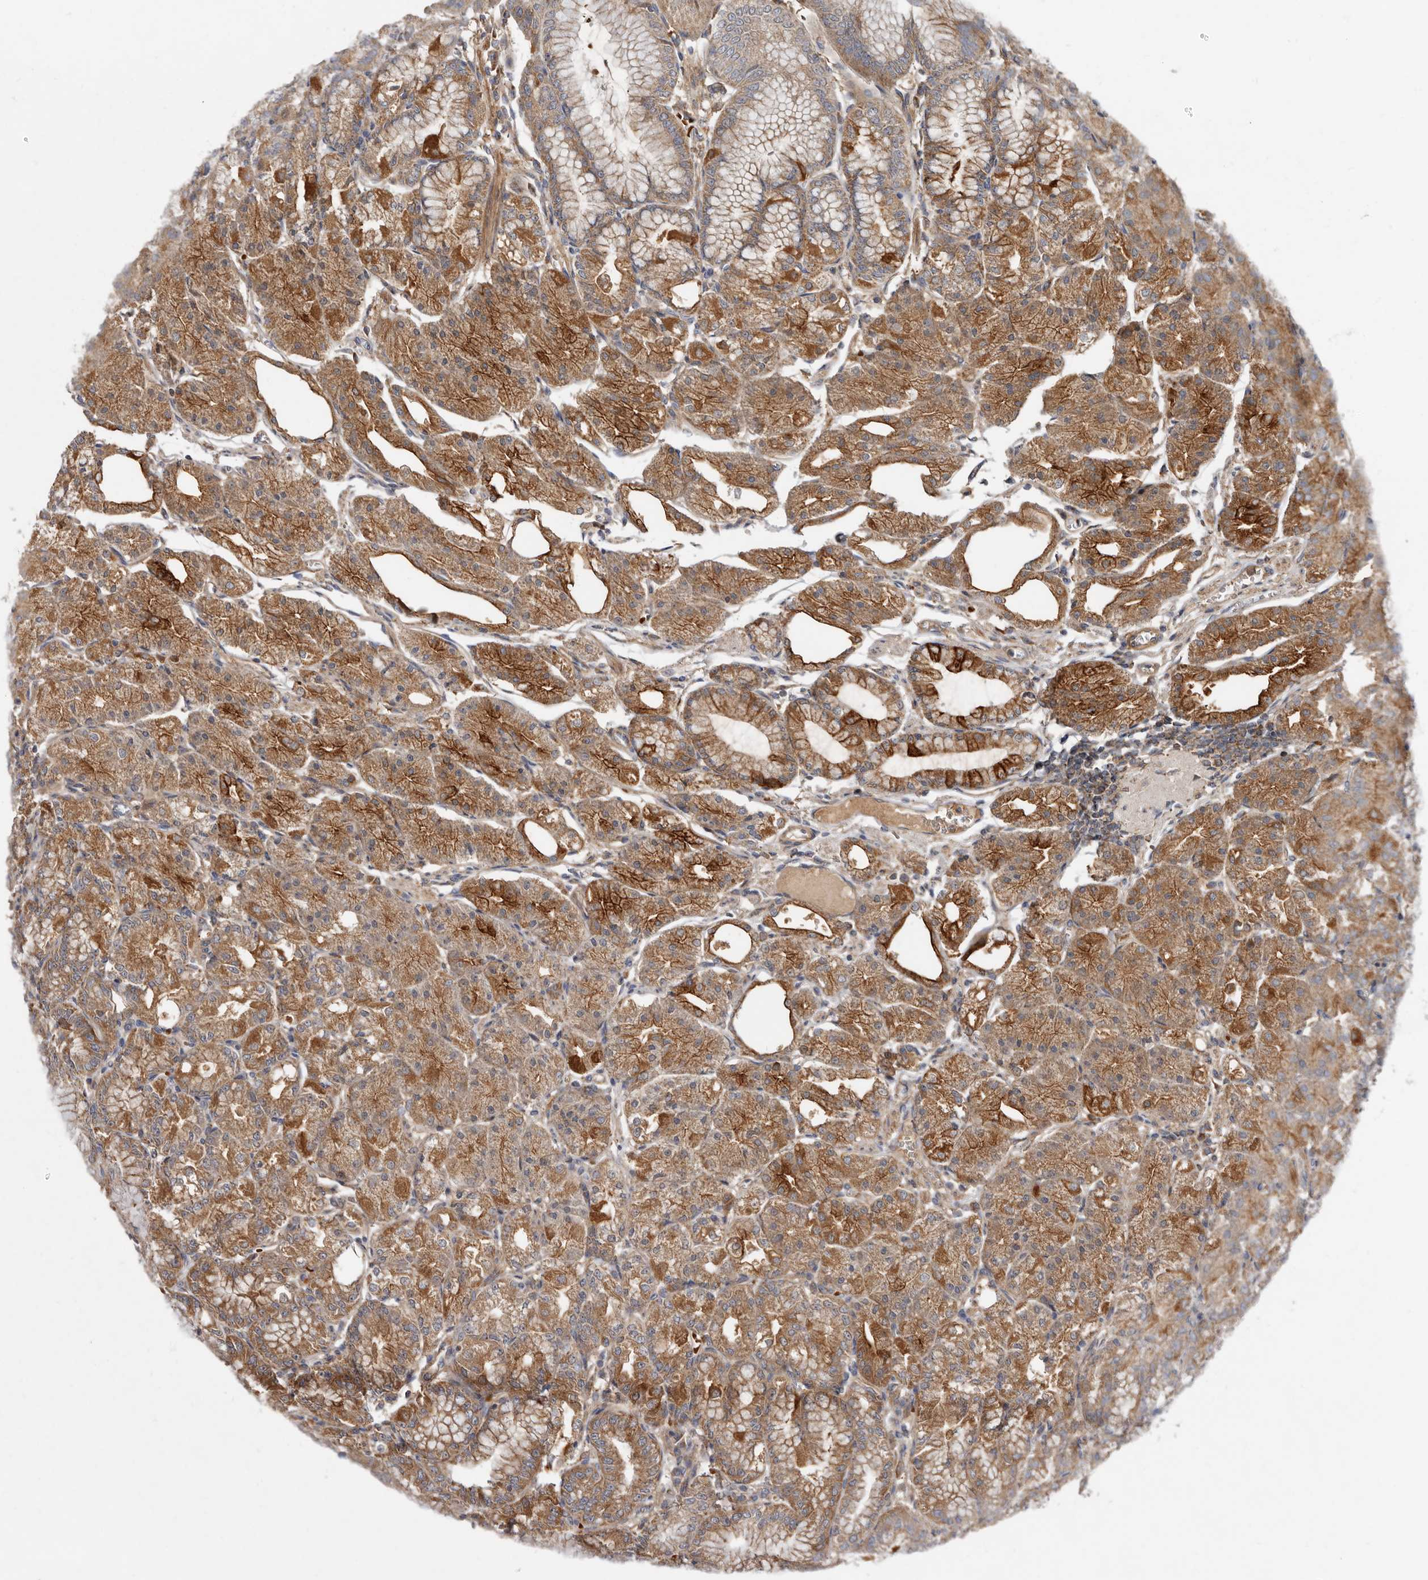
{"staining": {"intensity": "moderate", "quantity": ">75%", "location": "cytoplasmic/membranous"}, "tissue": "stomach", "cell_type": "Glandular cells", "image_type": "normal", "snomed": [{"axis": "morphology", "description": "Normal tissue, NOS"}, {"axis": "topography", "description": "Stomach, lower"}], "caption": "This micrograph demonstrates normal stomach stained with immunohistochemistry (IHC) to label a protein in brown. The cytoplasmic/membranous of glandular cells show moderate positivity for the protein. Nuclei are counter-stained blue.", "gene": "GOT1L1", "patient": {"sex": "male", "age": 71}}